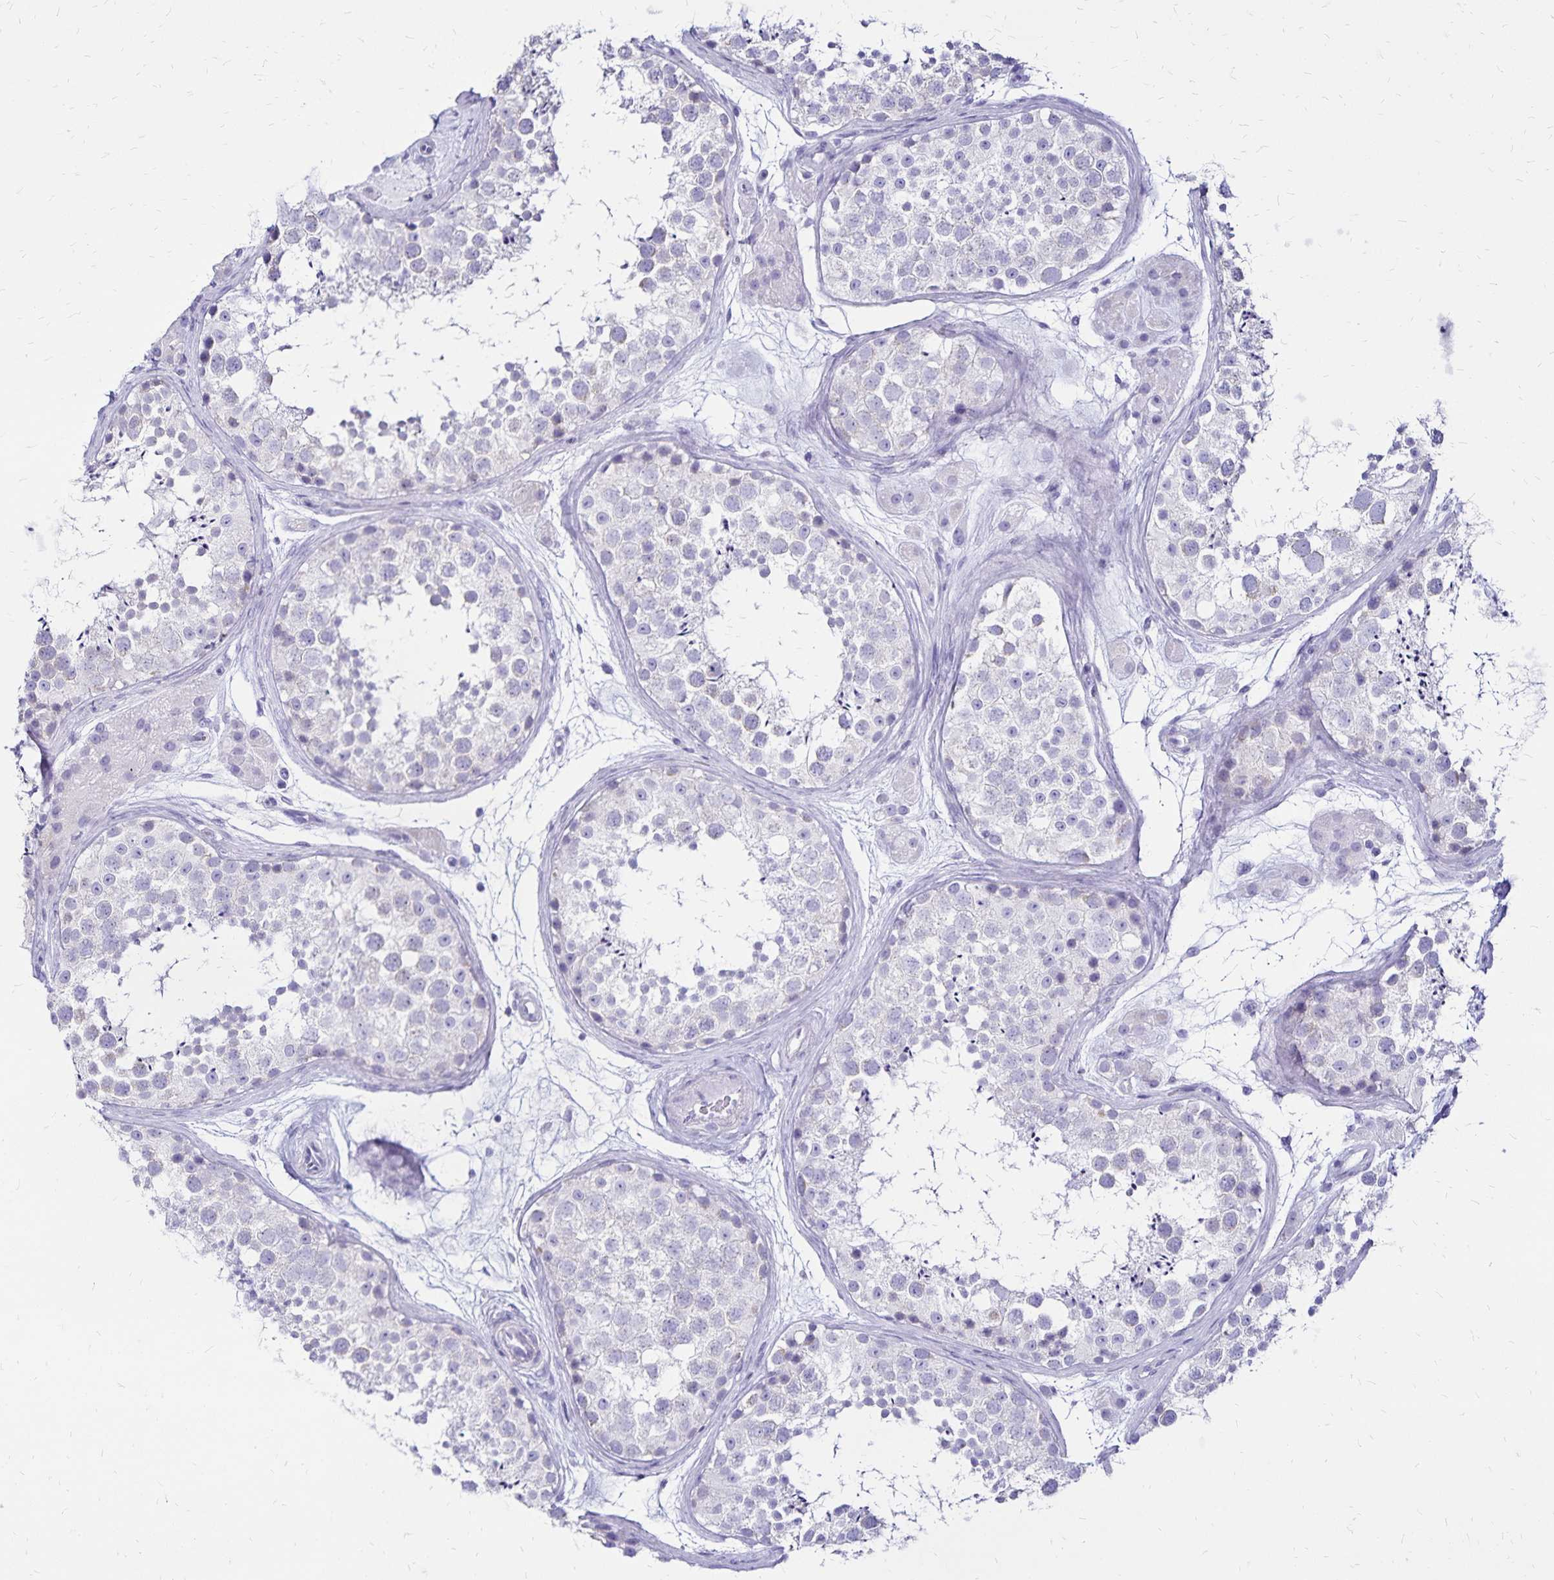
{"staining": {"intensity": "negative", "quantity": "none", "location": "none"}, "tissue": "testis", "cell_type": "Cells in seminiferous ducts", "image_type": "normal", "snomed": [{"axis": "morphology", "description": "Normal tissue, NOS"}, {"axis": "topography", "description": "Testis"}], "caption": "This micrograph is of normal testis stained with immunohistochemistry to label a protein in brown with the nuclei are counter-stained blue. There is no positivity in cells in seminiferous ducts. (DAB IHC, high magnification).", "gene": "LIN28B", "patient": {"sex": "male", "age": 41}}